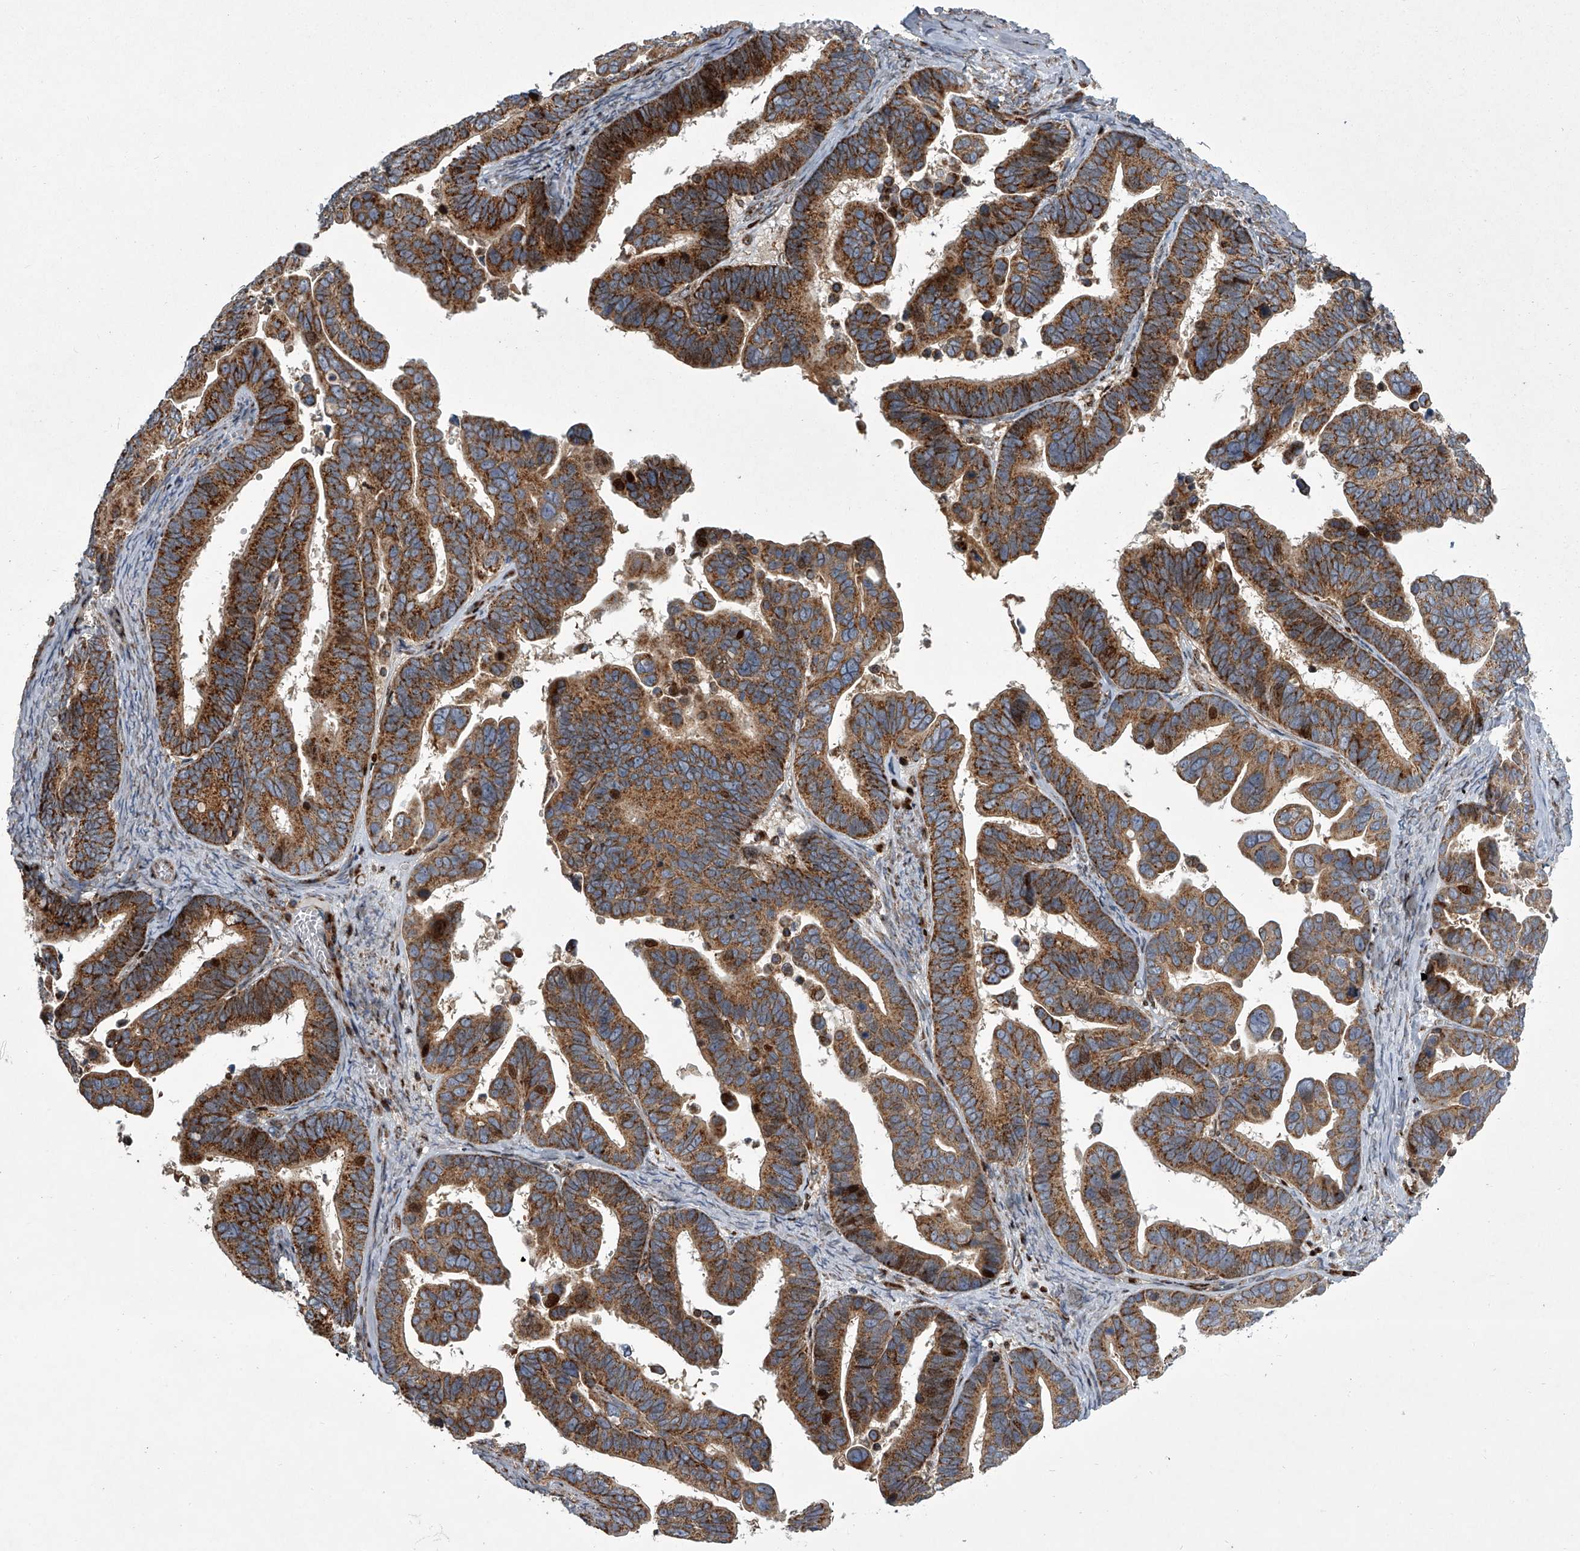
{"staining": {"intensity": "strong", "quantity": ">75%", "location": "cytoplasmic/membranous,nuclear"}, "tissue": "ovarian cancer", "cell_type": "Tumor cells", "image_type": "cancer", "snomed": [{"axis": "morphology", "description": "Cystadenocarcinoma, serous, NOS"}, {"axis": "topography", "description": "Ovary"}], "caption": "A brown stain highlights strong cytoplasmic/membranous and nuclear expression of a protein in ovarian serous cystadenocarcinoma tumor cells.", "gene": "STRADA", "patient": {"sex": "female", "age": 56}}